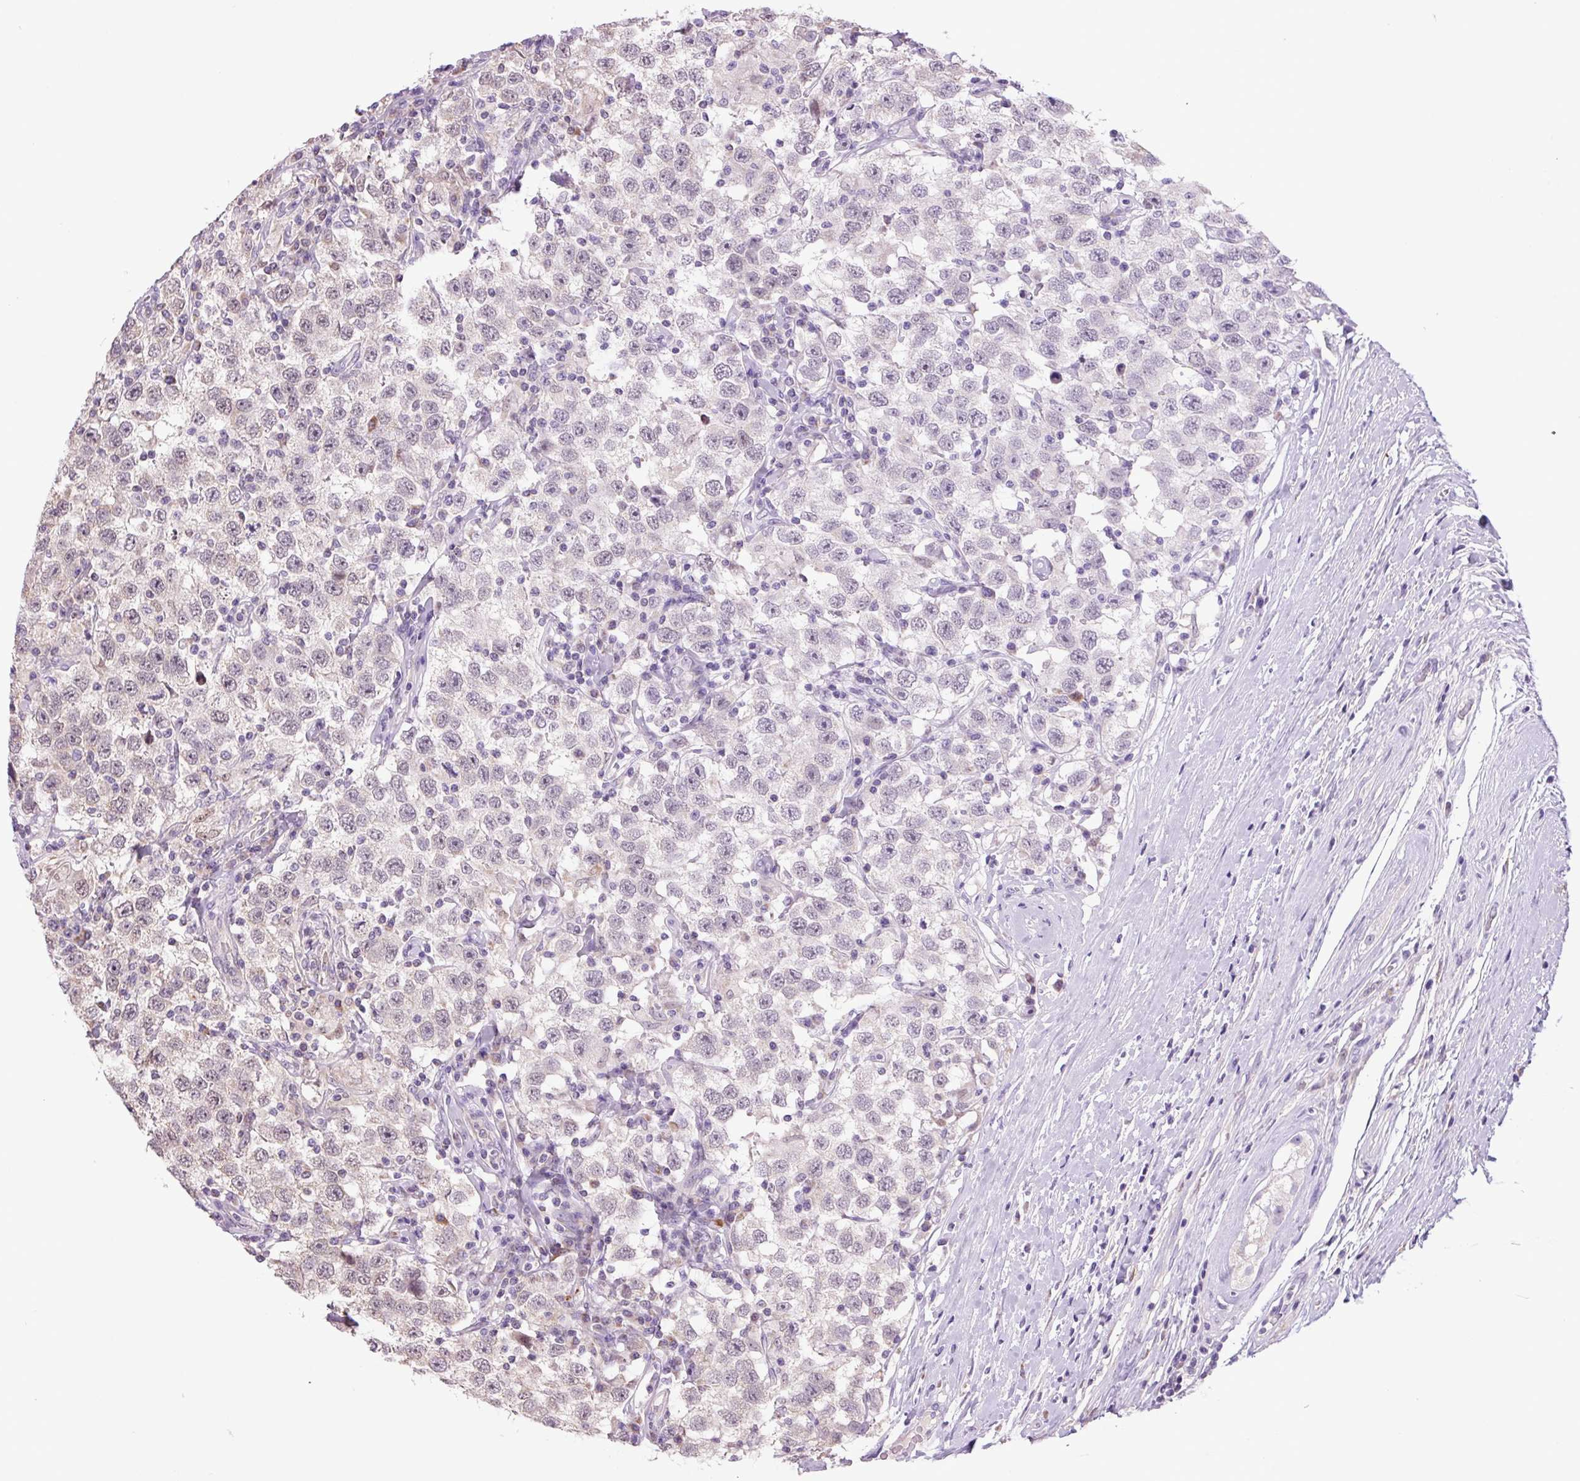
{"staining": {"intensity": "weak", "quantity": "<25%", "location": "nuclear"}, "tissue": "testis cancer", "cell_type": "Tumor cells", "image_type": "cancer", "snomed": [{"axis": "morphology", "description": "Seminoma, NOS"}, {"axis": "topography", "description": "Testis"}], "caption": "This is an immunohistochemistry (IHC) photomicrograph of human testis cancer. There is no staining in tumor cells.", "gene": "SGF29", "patient": {"sex": "male", "age": 41}}